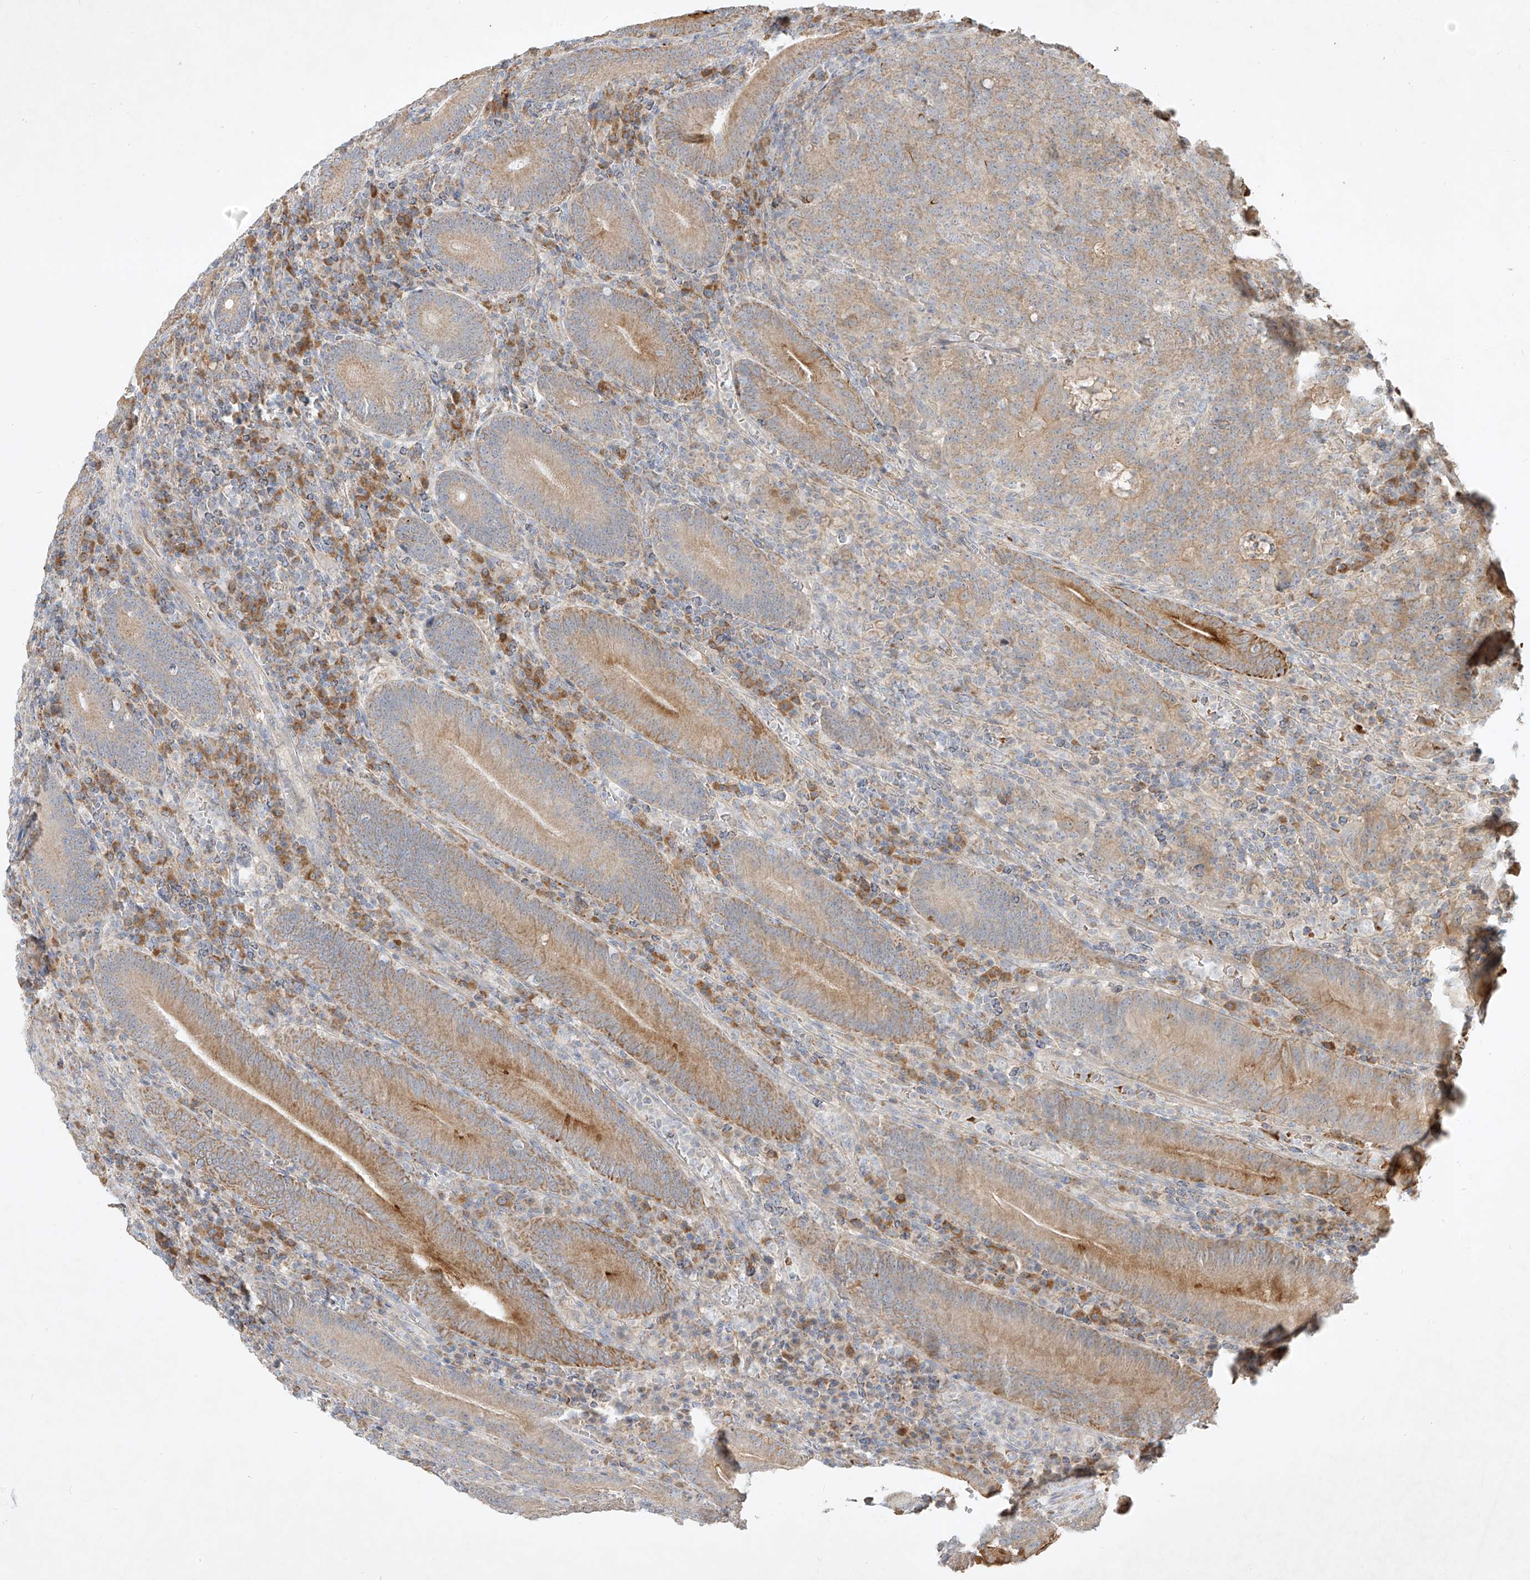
{"staining": {"intensity": "moderate", "quantity": "25%-75%", "location": "cytoplasmic/membranous"}, "tissue": "colorectal cancer", "cell_type": "Tumor cells", "image_type": "cancer", "snomed": [{"axis": "morphology", "description": "Normal tissue, NOS"}, {"axis": "morphology", "description": "Adenocarcinoma, NOS"}, {"axis": "topography", "description": "Colon"}], "caption": "Moderate cytoplasmic/membranous expression for a protein is present in about 25%-75% of tumor cells of adenocarcinoma (colorectal) using immunohistochemistry (IHC).", "gene": "KPNA7", "patient": {"sex": "female", "age": 75}}